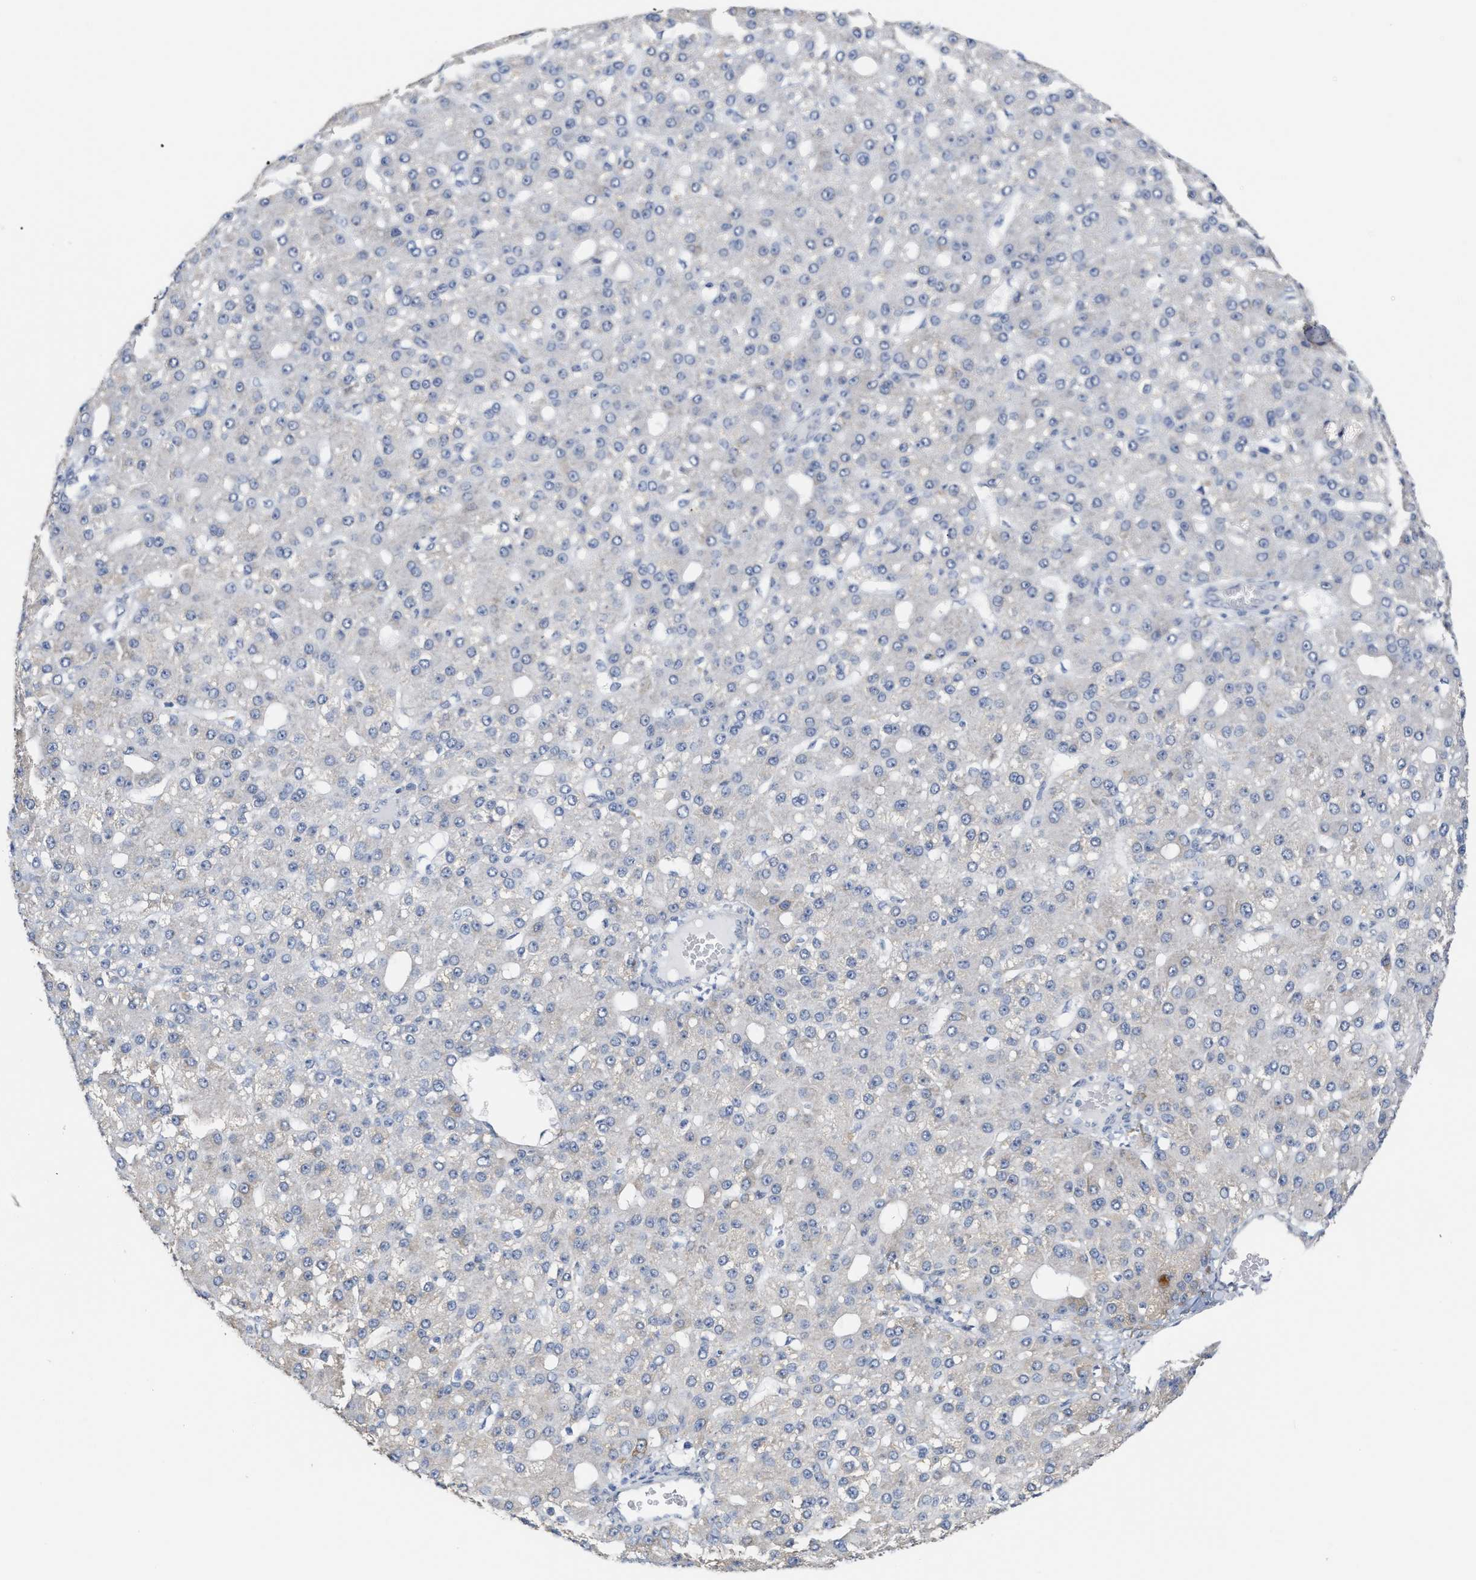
{"staining": {"intensity": "weak", "quantity": "<25%", "location": "cytoplasmic/membranous"}, "tissue": "liver cancer", "cell_type": "Tumor cells", "image_type": "cancer", "snomed": [{"axis": "morphology", "description": "Carcinoma, Hepatocellular, NOS"}, {"axis": "topography", "description": "Liver"}], "caption": "The photomicrograph shows no staining of tumor cells in liver hepatocellular carcinoma. The staining is performed using DAB brown chromogen with nuclei counter-stained in using hematoxylin.", "gene": "RYR2", "patient": {"sex": "male", "age": 67}}